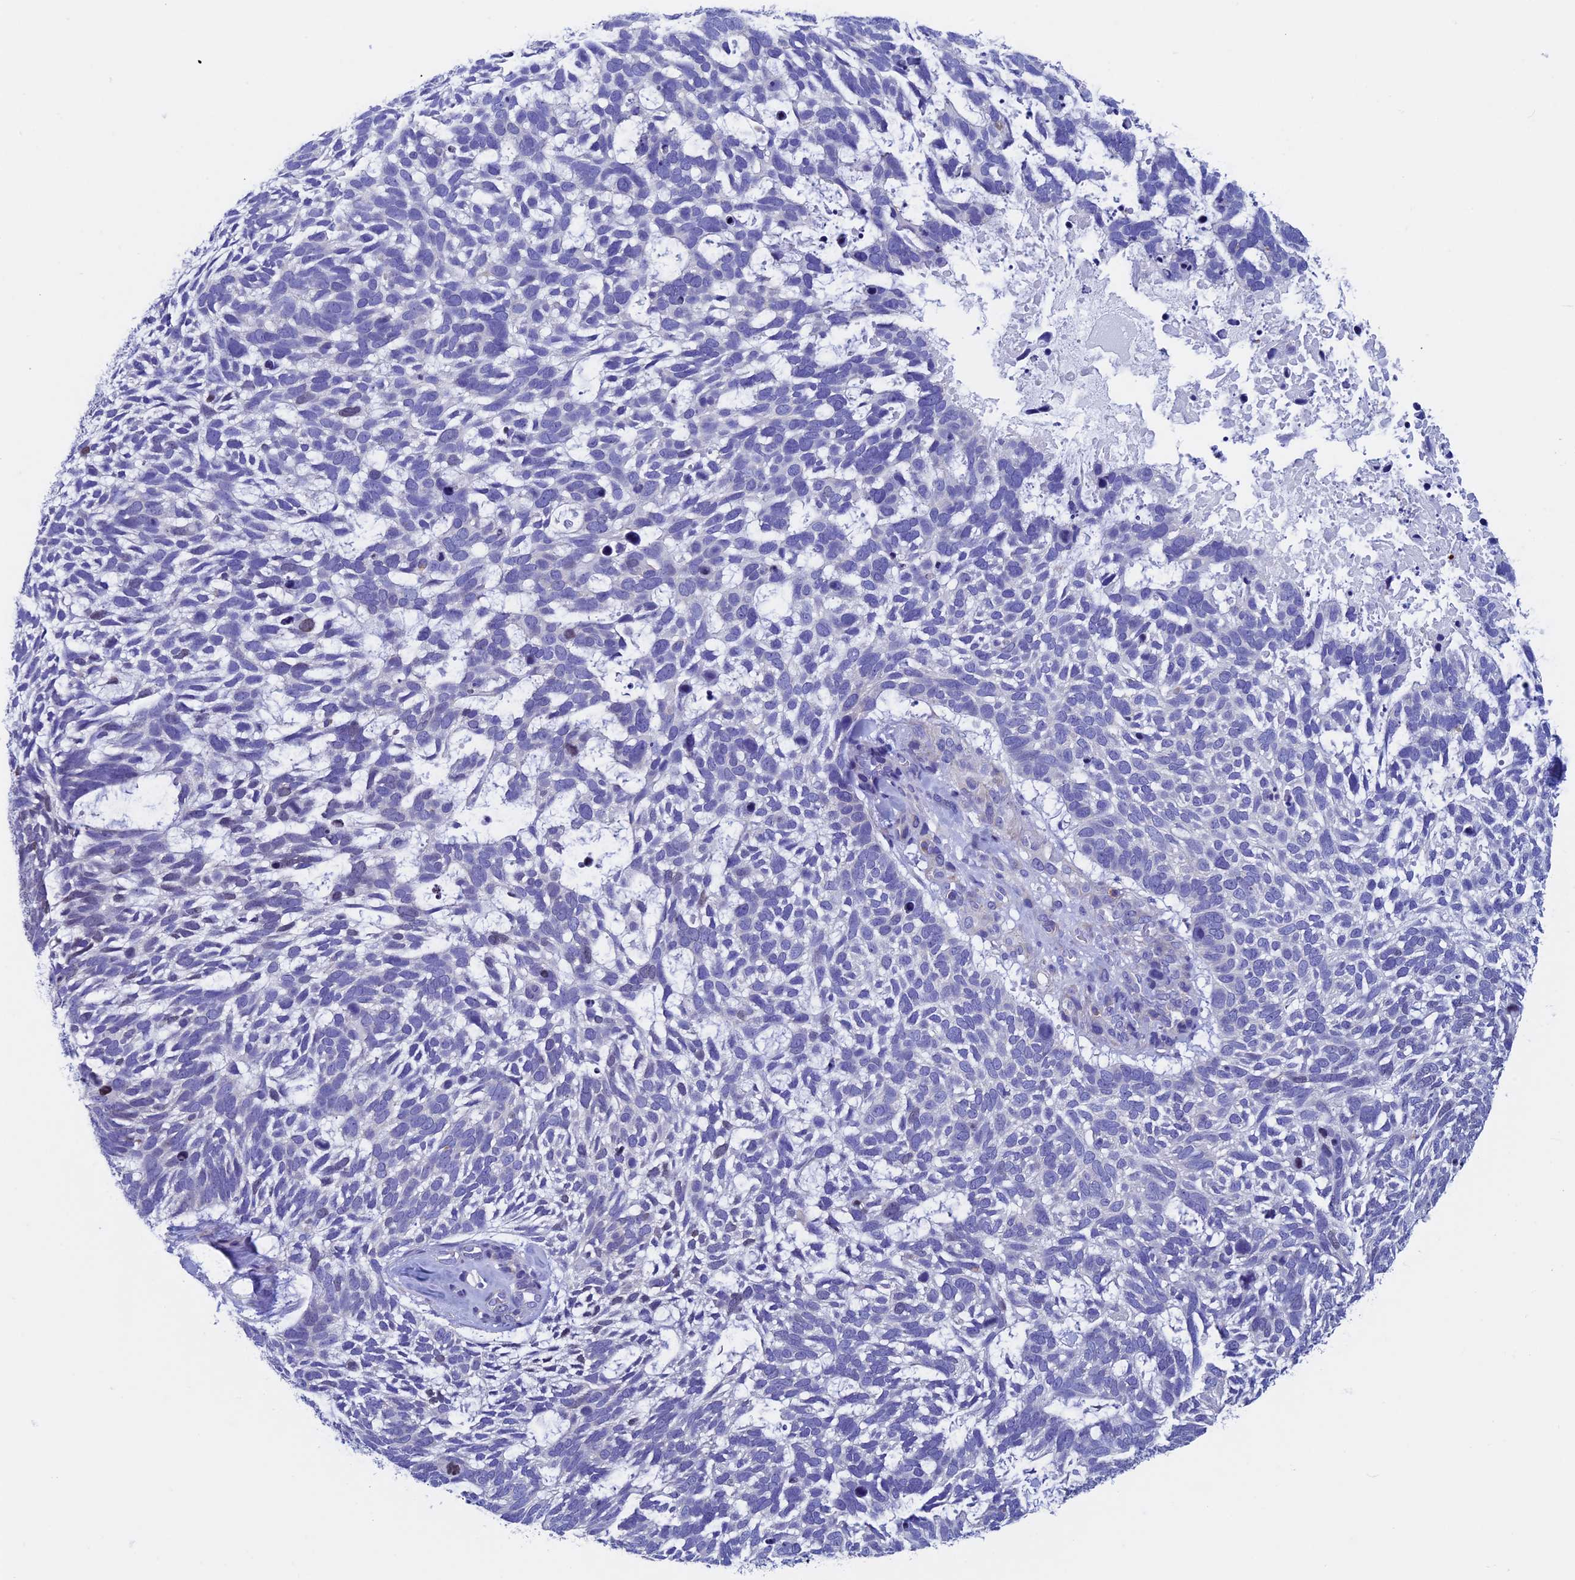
{"staining": {"intensity": "negative", "quantity": "none", "location": "none"}, "tissue": "skin cancer", "cell_type": "Tumor cells", "image_type": "cancer", "snomed": [{"axis": "morphology", "description": "Basal cell carcinoma"}, {"axis": "topography", "description": "Skin"}], "caption": "This photomicrograph is of skin cancer (basal cell carcinoma) stained with IHC to label a protein in brown with the nuclei are counter-stained blue. There is no staining in tumor cells. The staining was performed using DAB to visualize the protein expression in brown, while the nuclei were stained in blue with hematoxylin (Magnification: 20x).", "gene": "SEPTIN1", "patient": {"sex": "male", "age": 88}}